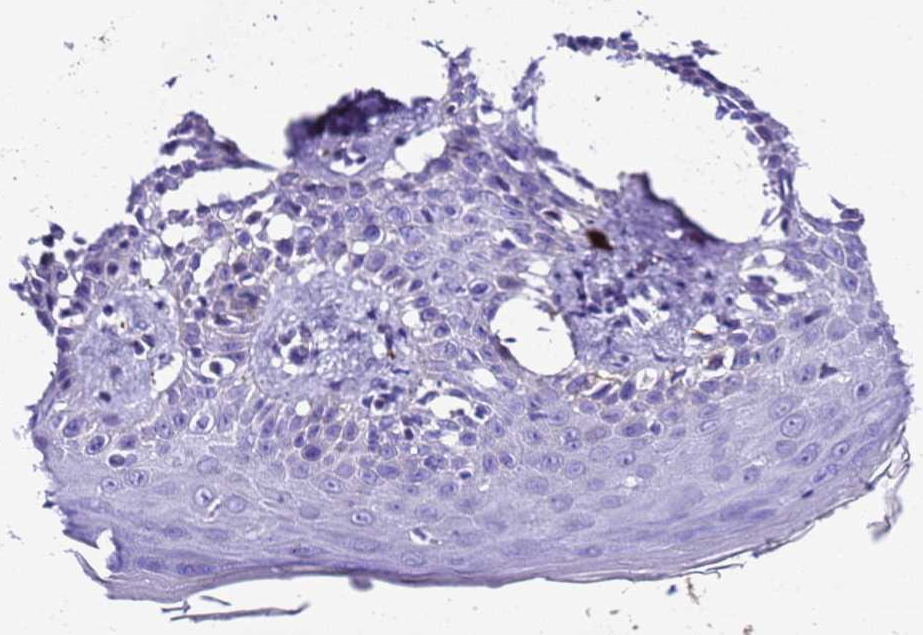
{"staining": {"intensity": "negative", "quantity": "none", "location": "none"}, "tissue": "skin", "cell_type": "Fibroblasts", "image_type": "normal", "snomed": [{"axis": "morphology", "description": "Normal tissue, NOS"}, {"axis": "topography", "description": "Skin"}], "caption": "An immunohistochemistry (IHC) image of benign skin is shown. There is no staining in fibroblasts of skin. (DAB immunohistochemistry, high magnification).", "gene": "ZNF417", "patient": {"sex": "male", "age": 52}}